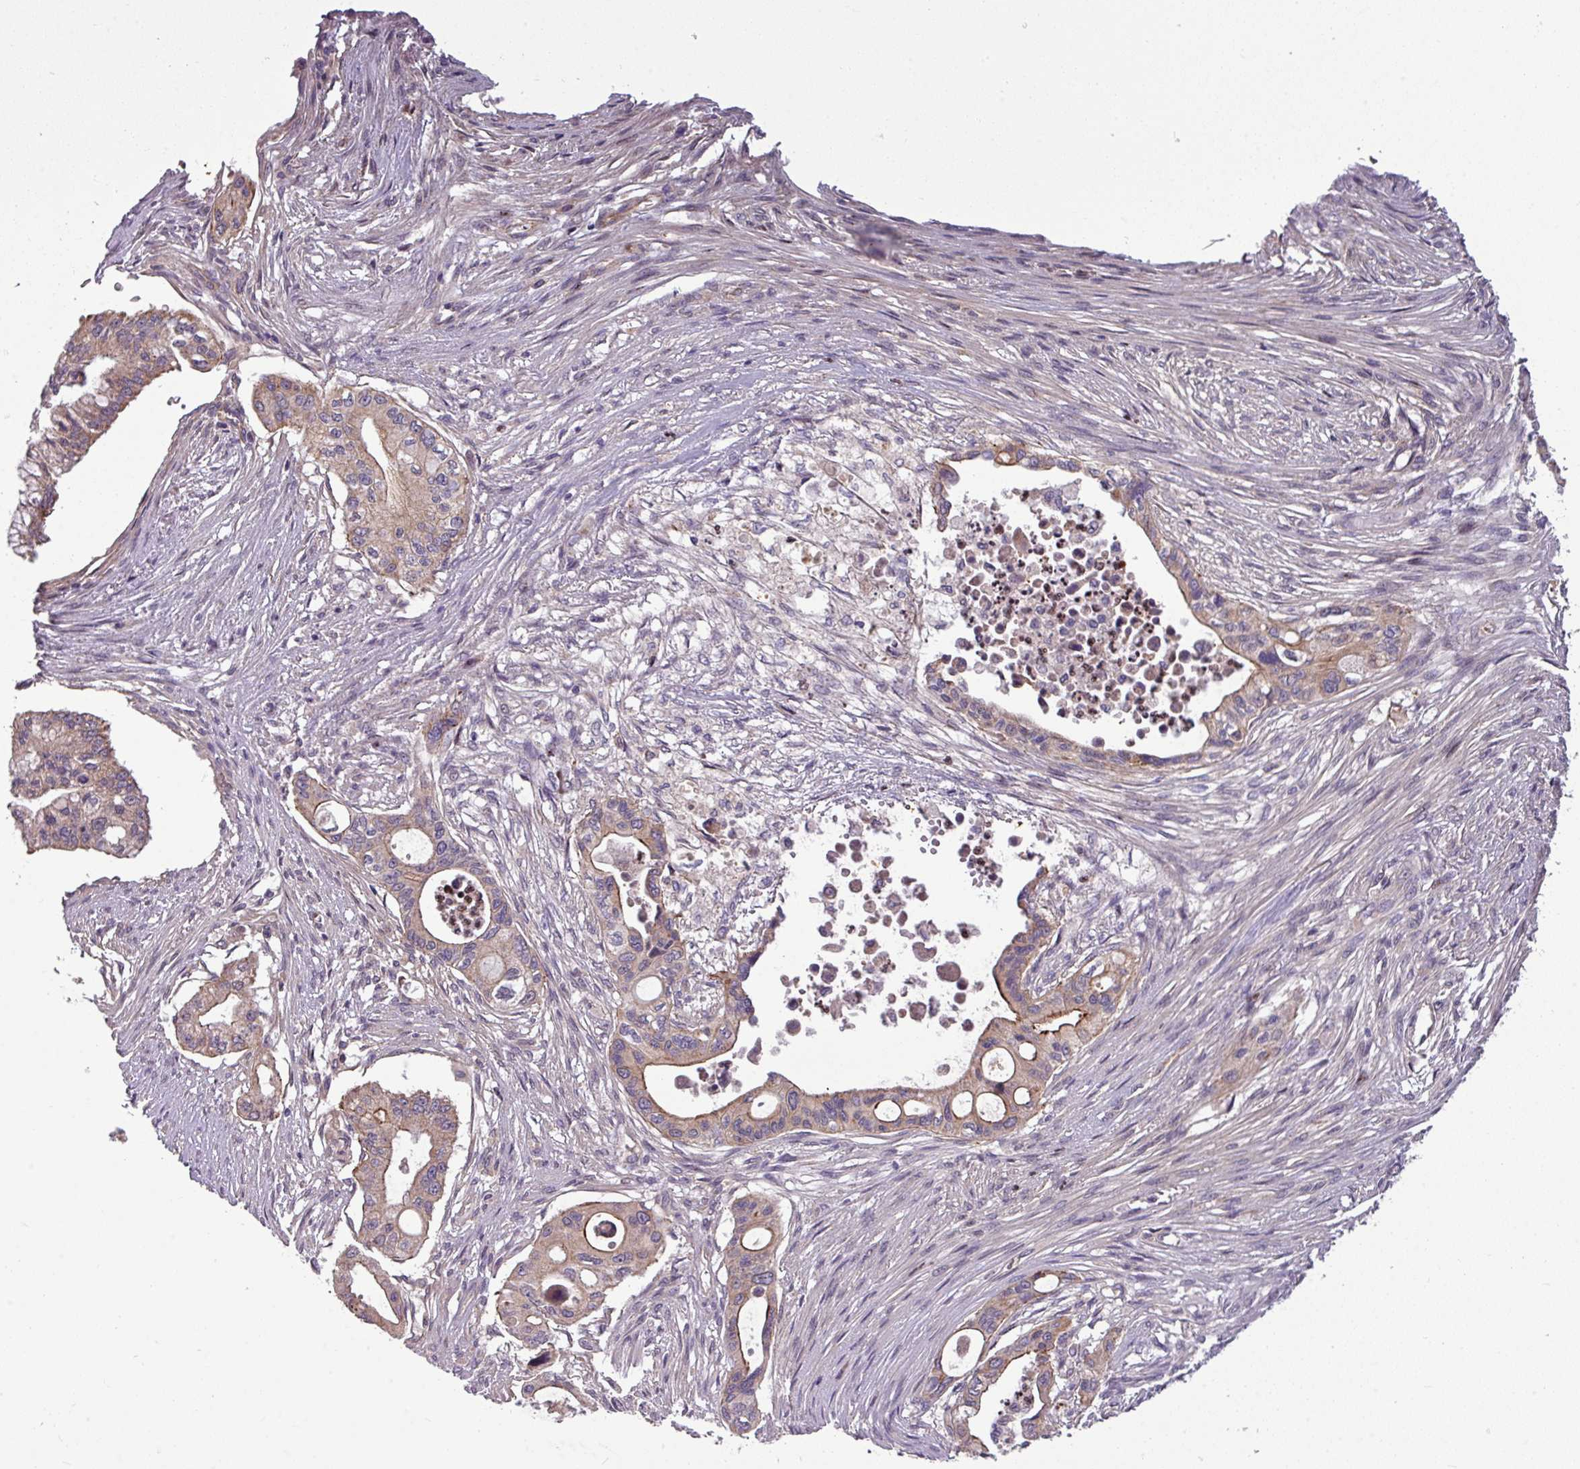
{"staining": {"intensity": "moderate", "quantity": ">75%", "location": "cytoplasmic/membranous"}, "tissue": "pancreatic cancer", "cell_type": "Tumor cells", "image_type": "cancer", "snomed": [{"axis": "morphology", "description": "Adenocarcinoma, NOS"}, {"axis": "topography", "description": "Pancreas"}], "caption": "Human adenocarcinoma (pancreatic) stained with a protein marker shows moderate staining in tumor cells.", "gene": "PAPLN", "patient": {"sex": "male", "age": 46}}